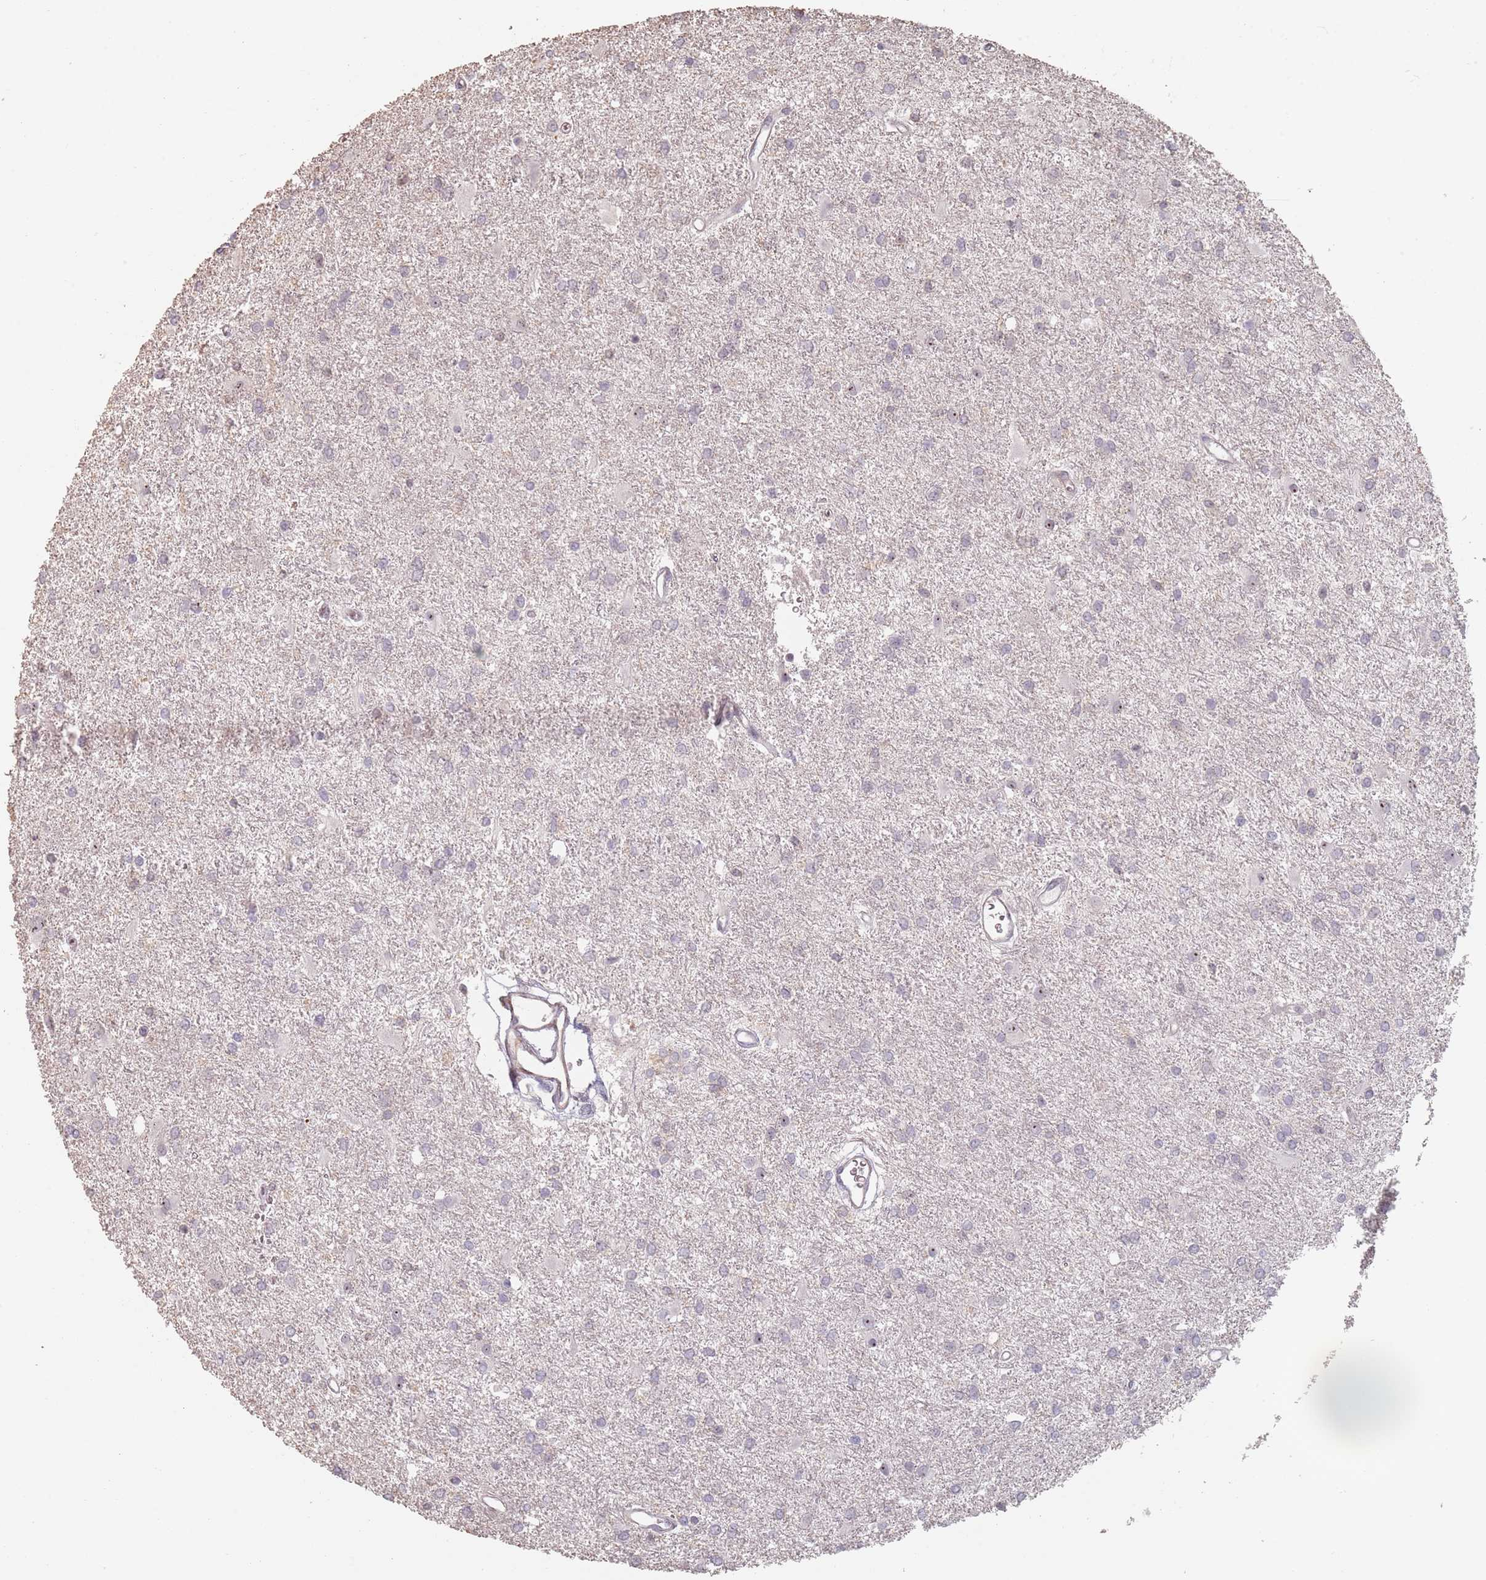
{"staining": {"intensity": "negative", "quantity": "none", "location": "none"}, "tissue": "glioma", "cell_type": "Tumor cells", "image_type": "cancer", "snomed": [{"axis": "morphology", "description": "Glioma, malignant, High grade"}, {"axis": "topography", "description": "Brain"}], "caption": "Image shows no significant protein expression in tumor cells of glioma. (Brightfield microscopy of DAB IHC at high magnification).", "gene": "ADTRP", "patient": {"sex": "female", "age": 50}}